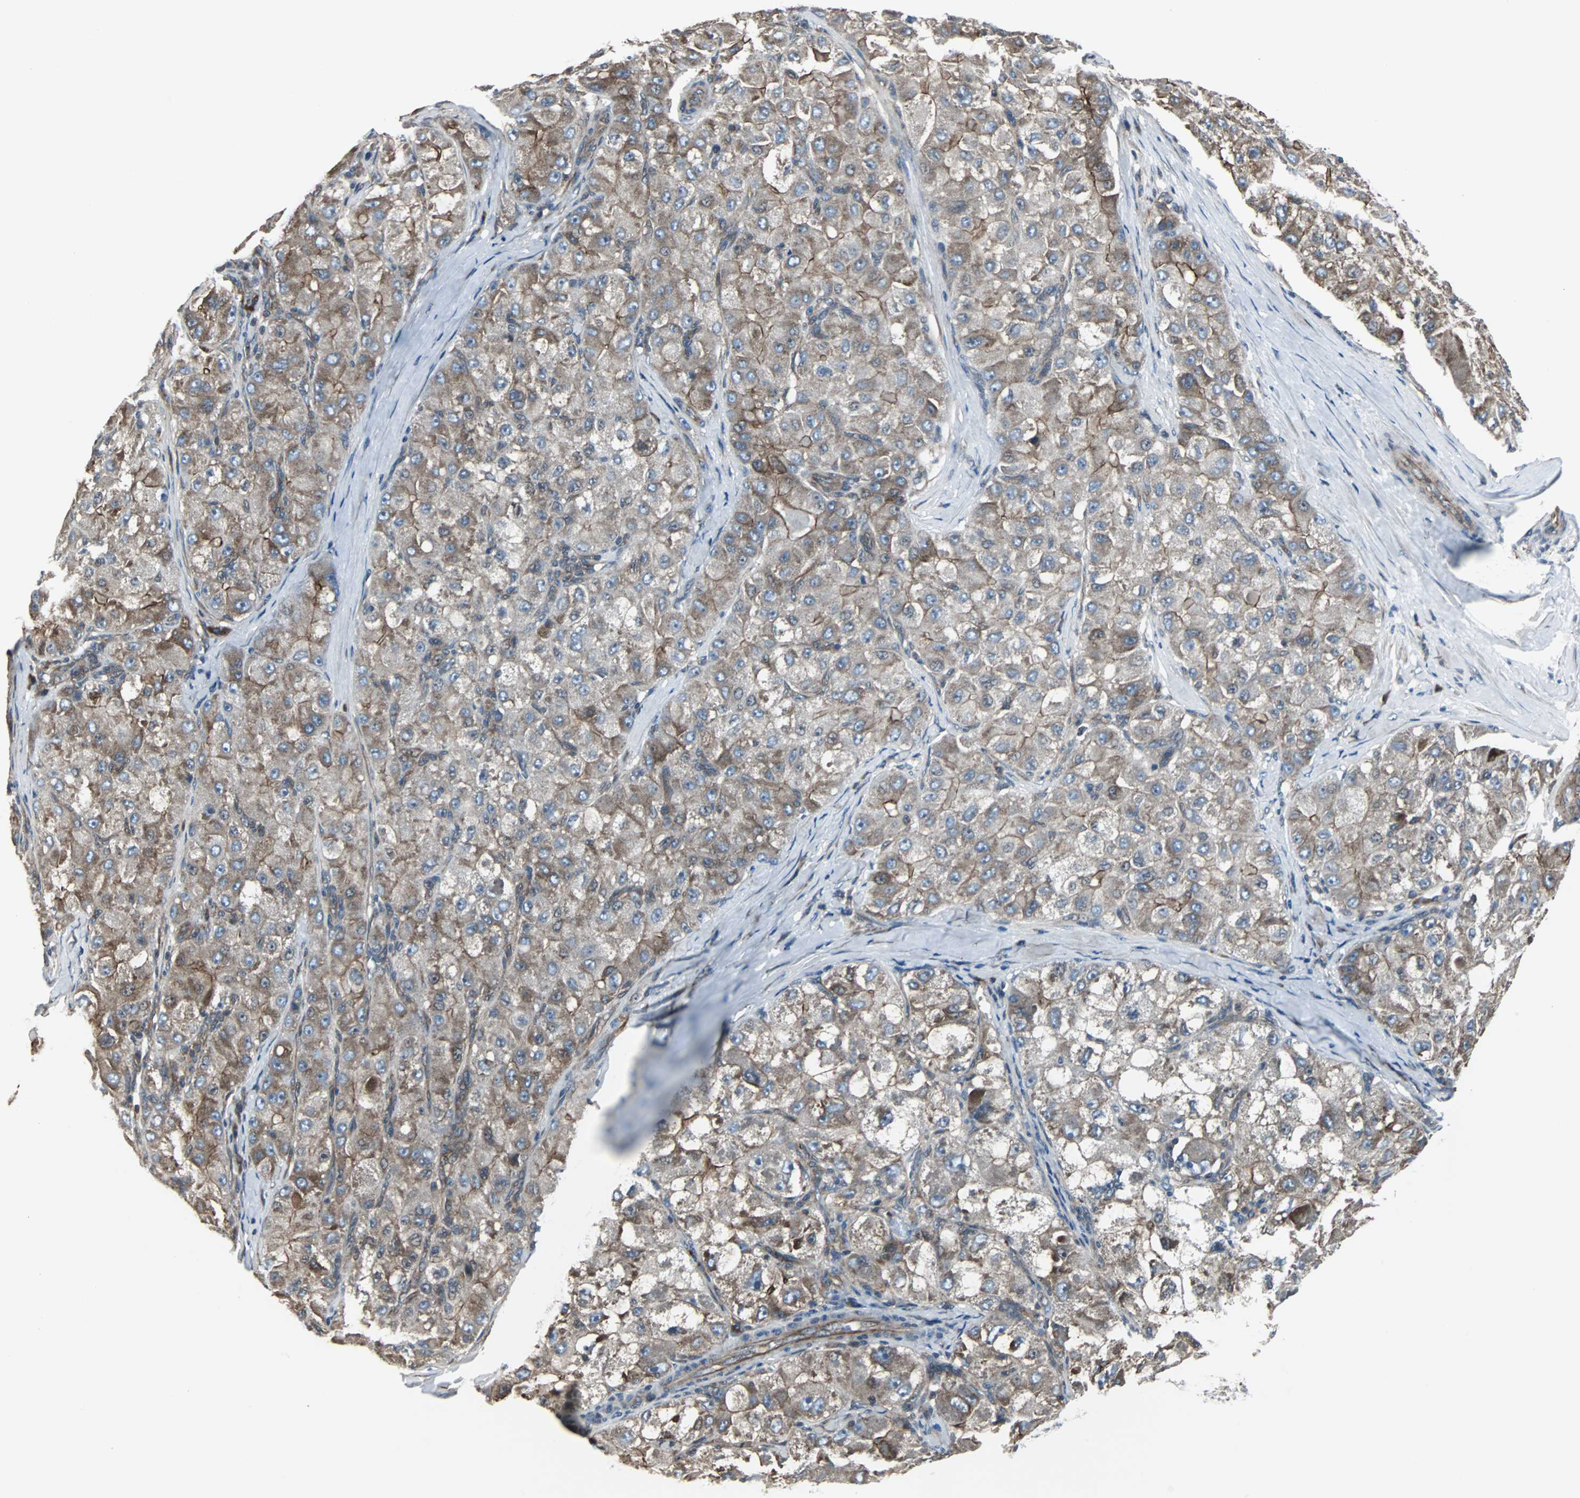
{"staining": {"intensity": "moderate", "quantity": "25%-75%", "location": "cytoplasmic/membranous"}, "tissue": "liver cancer", "cell_type": "Tumor cells", "image_type": "cancer", "snomed": [{"axis": "morphology", "description": "Carcinoma, Hepatocellular, NOS"}, {"axis": "topography", "description": "Liver"}], "caption": "This image exhibits liver cancer (hepatocellular carcinoma) stained with immunohistochemistry (IHC) to label a protein in brown. The cytoplasmic/membranous of tumor cells show moderate positivity for the protein. Nuclei are counter-stained blue.", "gene": "CHP1", "patient": {"sex": "male", "age": 80}}